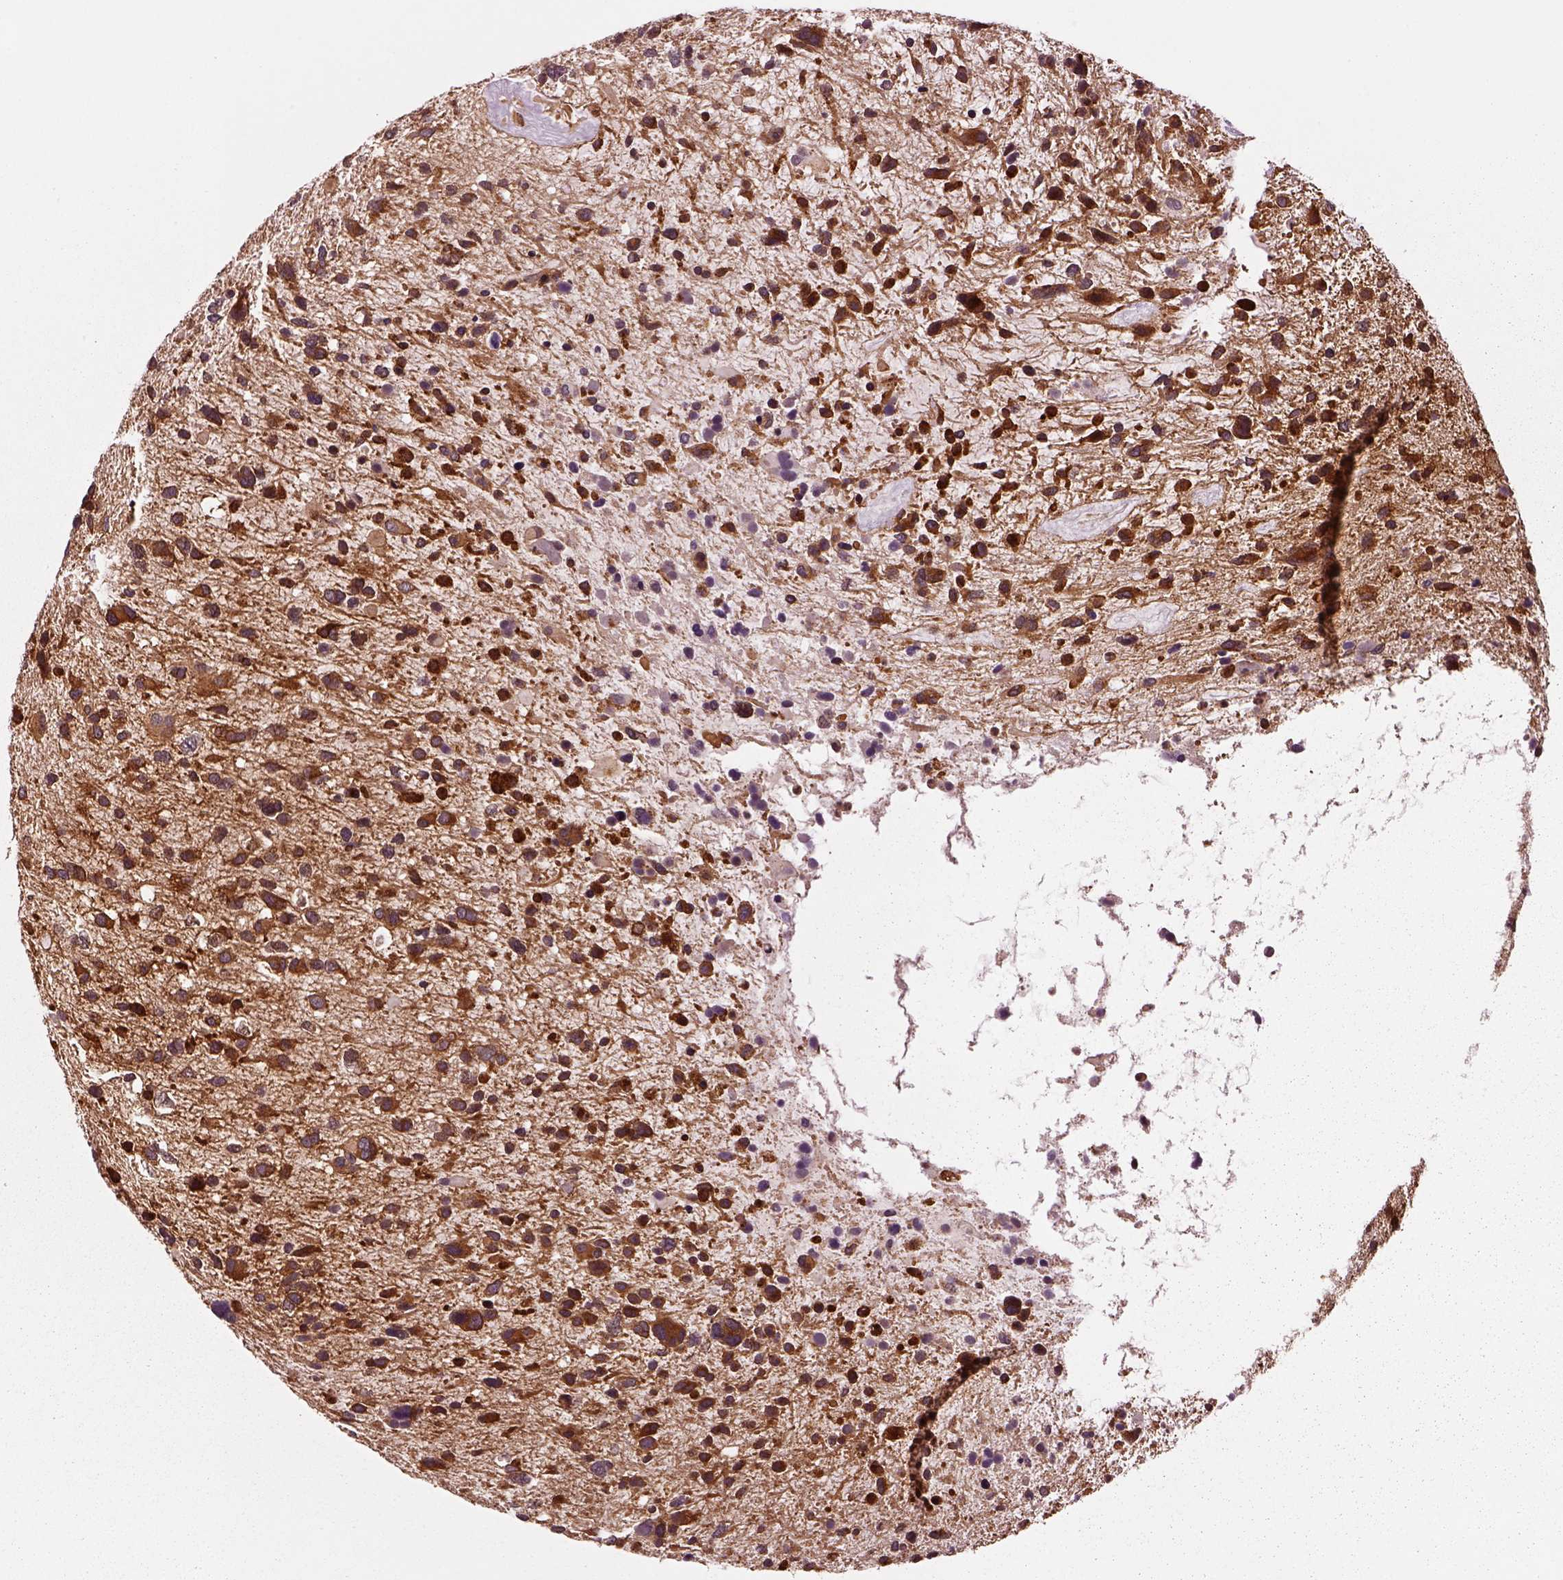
{"staining": {"intensity": "strong", "quantity": ">75%", "location": "cytoplasmic/membranous"}, "tissue": "glioma", "cell_type": "Tumor cells", "image_type": "cancer", "snomed": [{"axis": "morphology", "description": "Glioma, malignant, High grade"}, {"axis": "topography", "description": "Brain"}], "caption": "This is a micrograph of IHC staining of glioma, which shows strong positivity in the cytoplasmic/membranous of tumor cells.", "gene": "WASHC2A", "patient": {"sex": "female", "age": 11}}